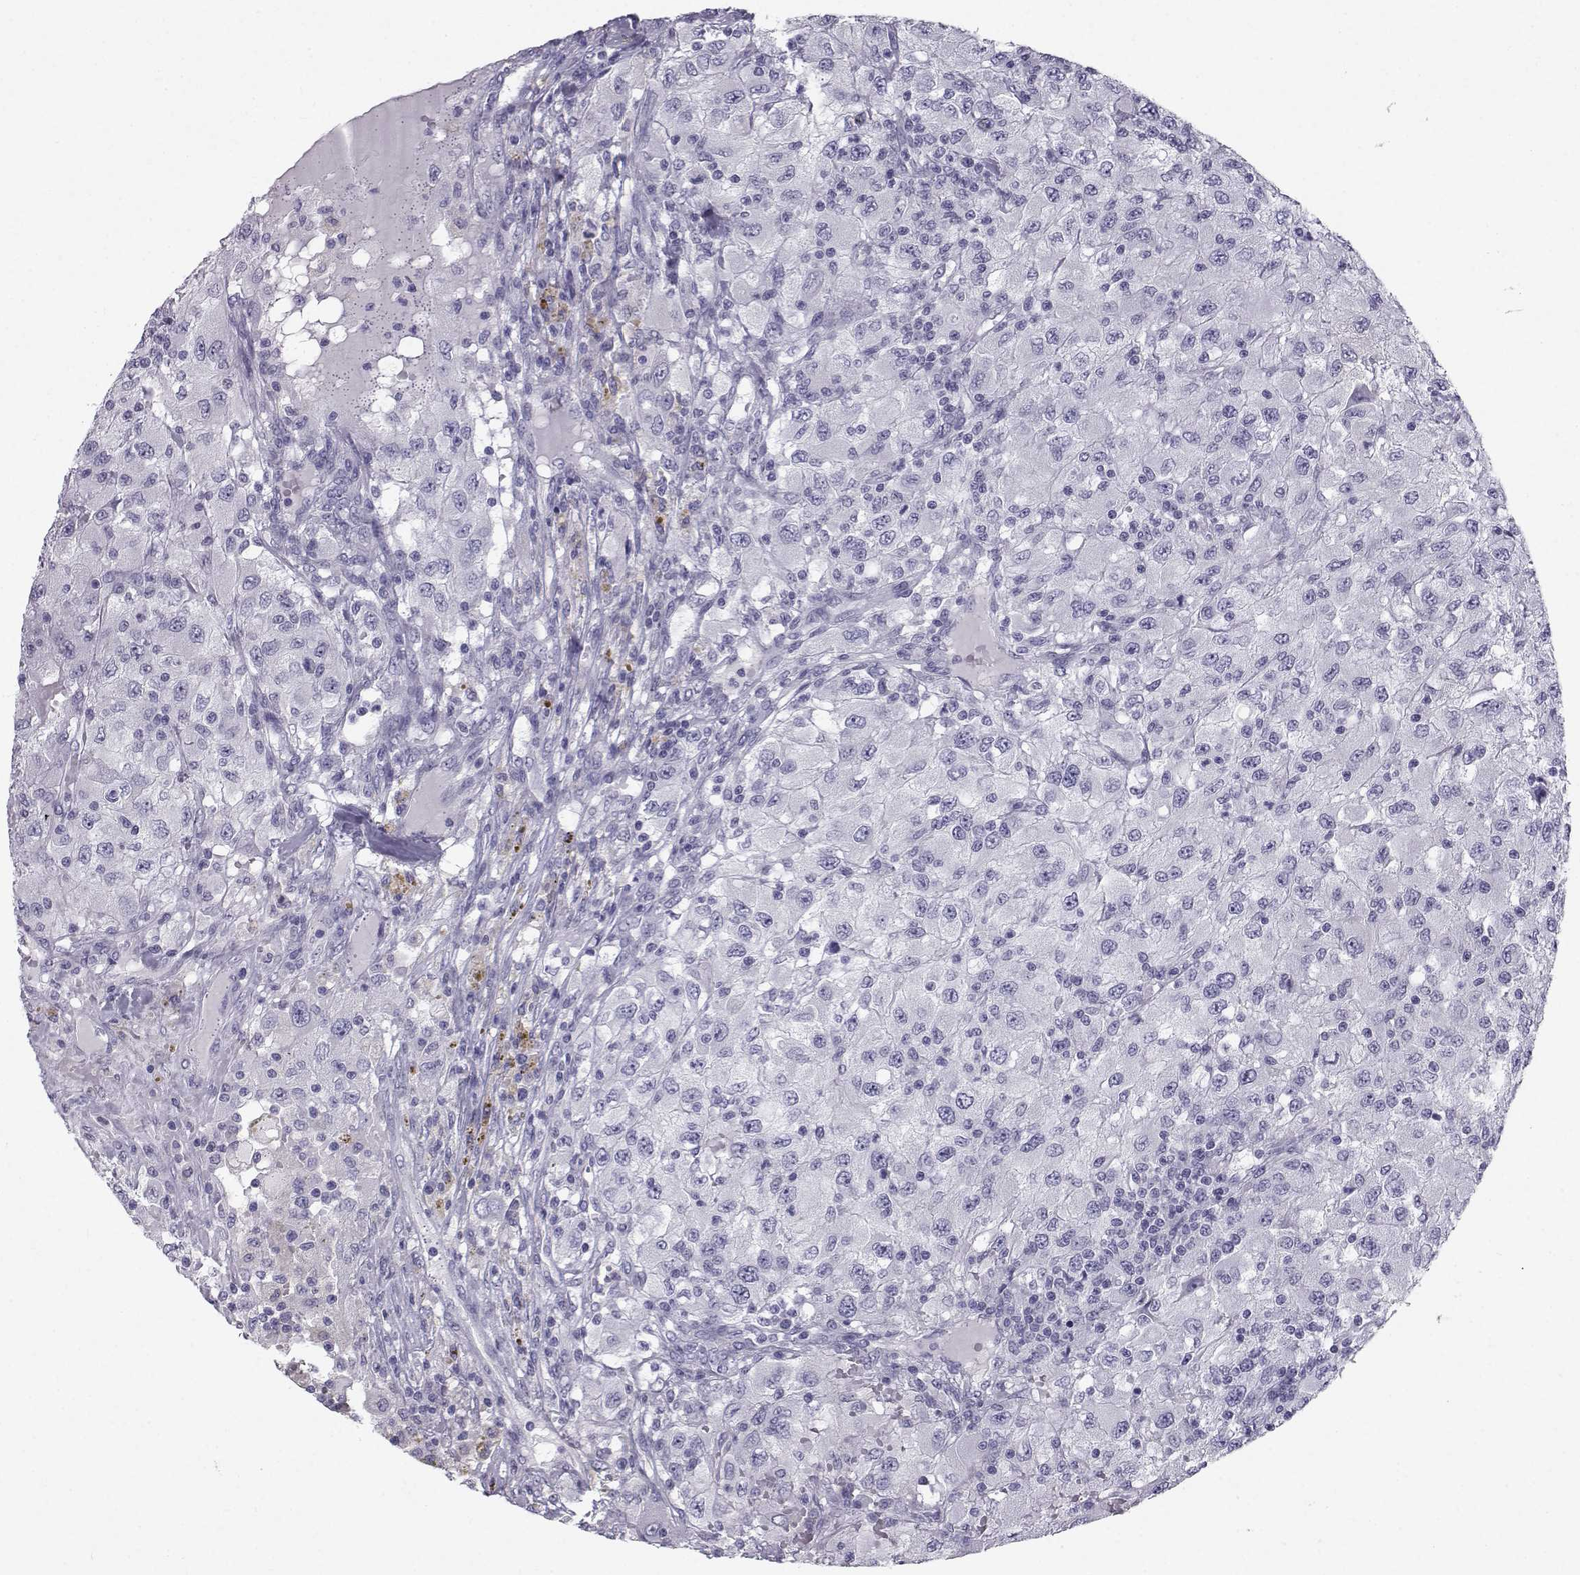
{"staining": {"intensity": "negative", "quantity": "none", "location": "none"}, "tissue": "renal cancer", "cell_type": "Tumor cells", "image_type": "cancer", "snomed": [{"axis": "morphology", "description": "Adenocarcinoma, NOS"}, {"axis": "topography", "description": "Kidney"}], "caption": "The histopathology image demonstrates no staining of tumor cells in renal adenocarcinoma.", "gene": "PCSK1N", "patient": {"sex": "female", "age": 67}}